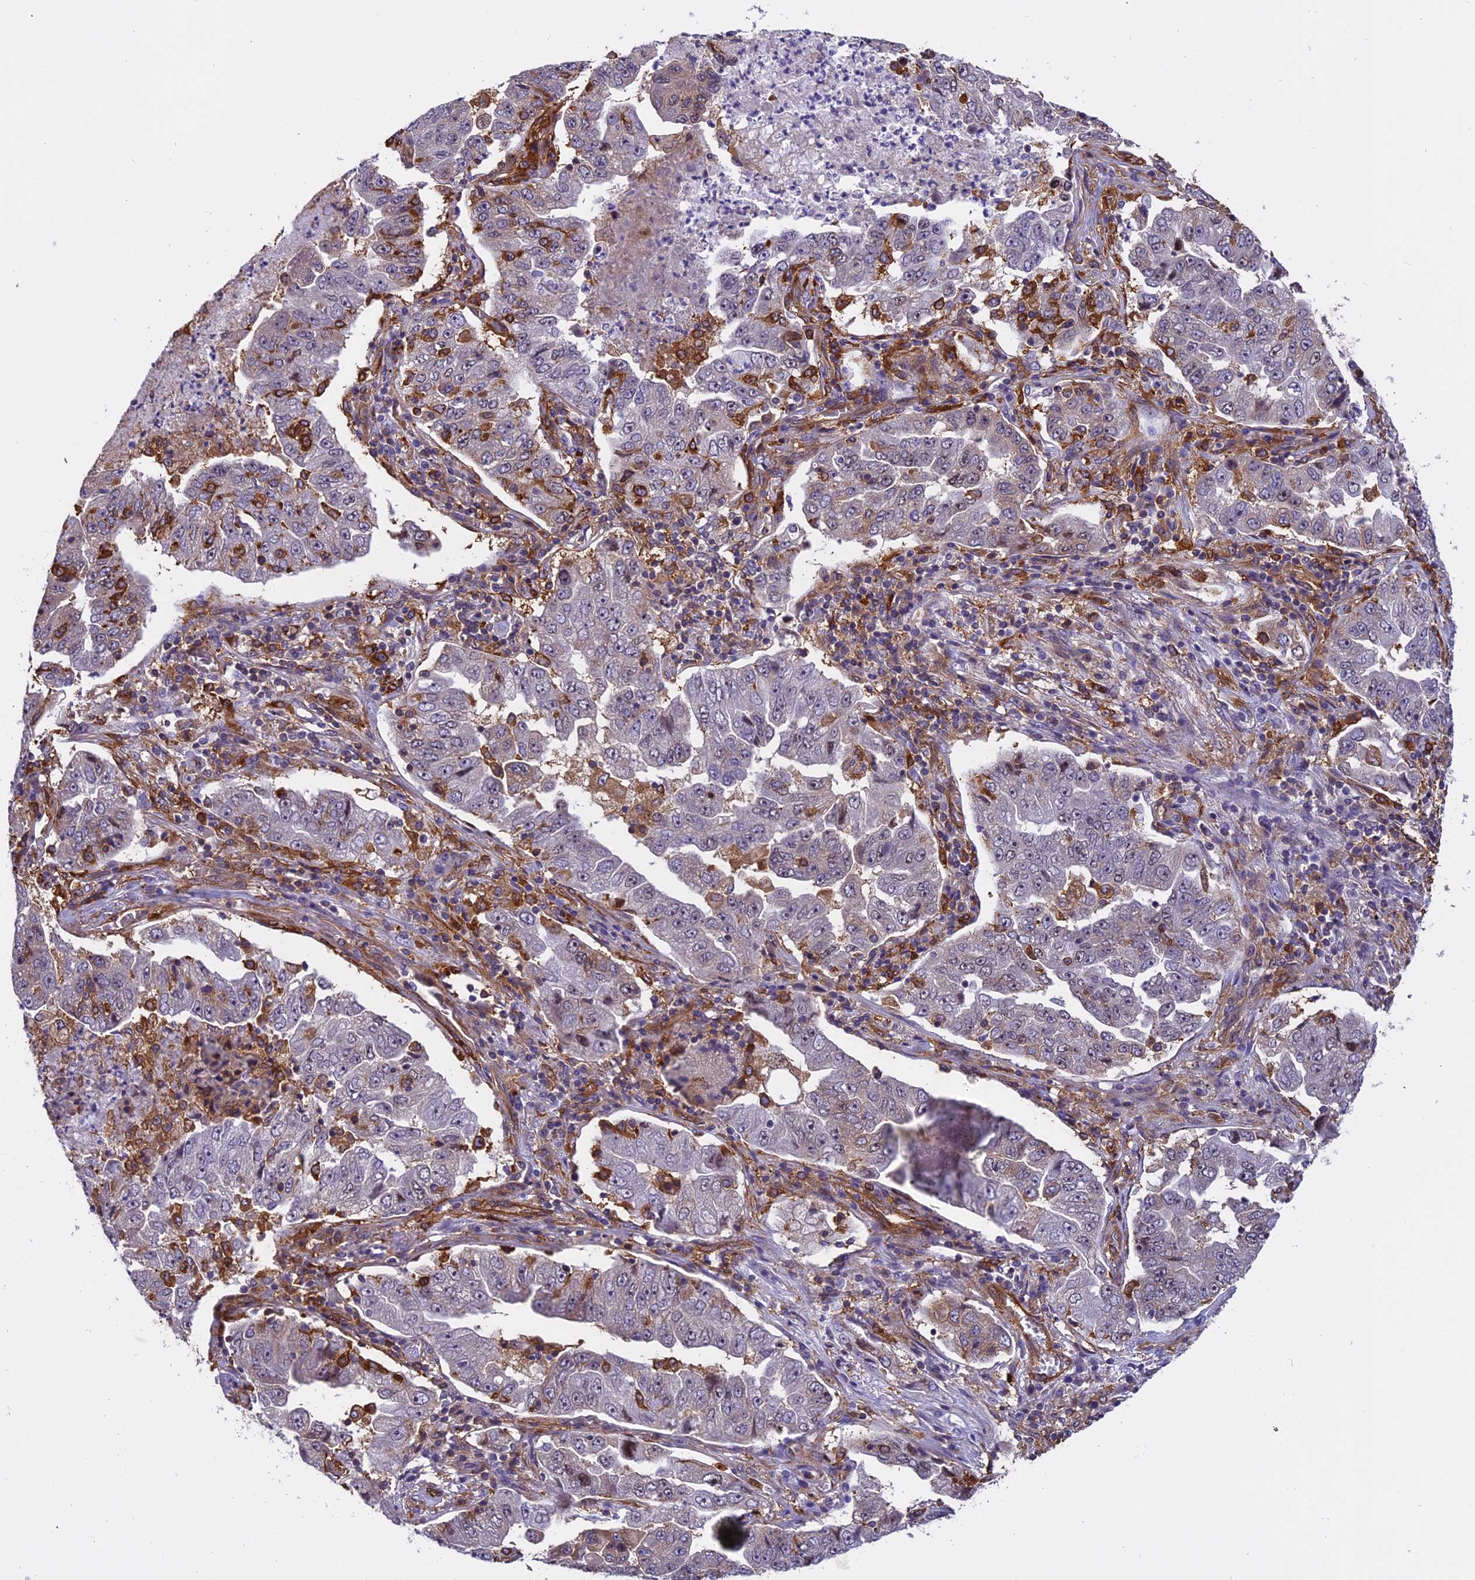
{"staining": {"intensity": "moderate", "quantity": "25%-75%", "location": "cytoplasmic/membranous"}, "tissue": "lung cancer", "cell_type": "Tumor cells", "image_type": "cancer", "snomed": [{"axis": "morphology", "description": "Adenocarcinoma, NOS"}, {"axis": "topography", "description": "Lung"}], "caption": "Lung cancer tissue exhibits moderate cytoplasmic/membranous expression in approximately 25%-75% of tumor cells", "gene": "EHBP1L1", "patient": {"sex": "female", "age": 51}}